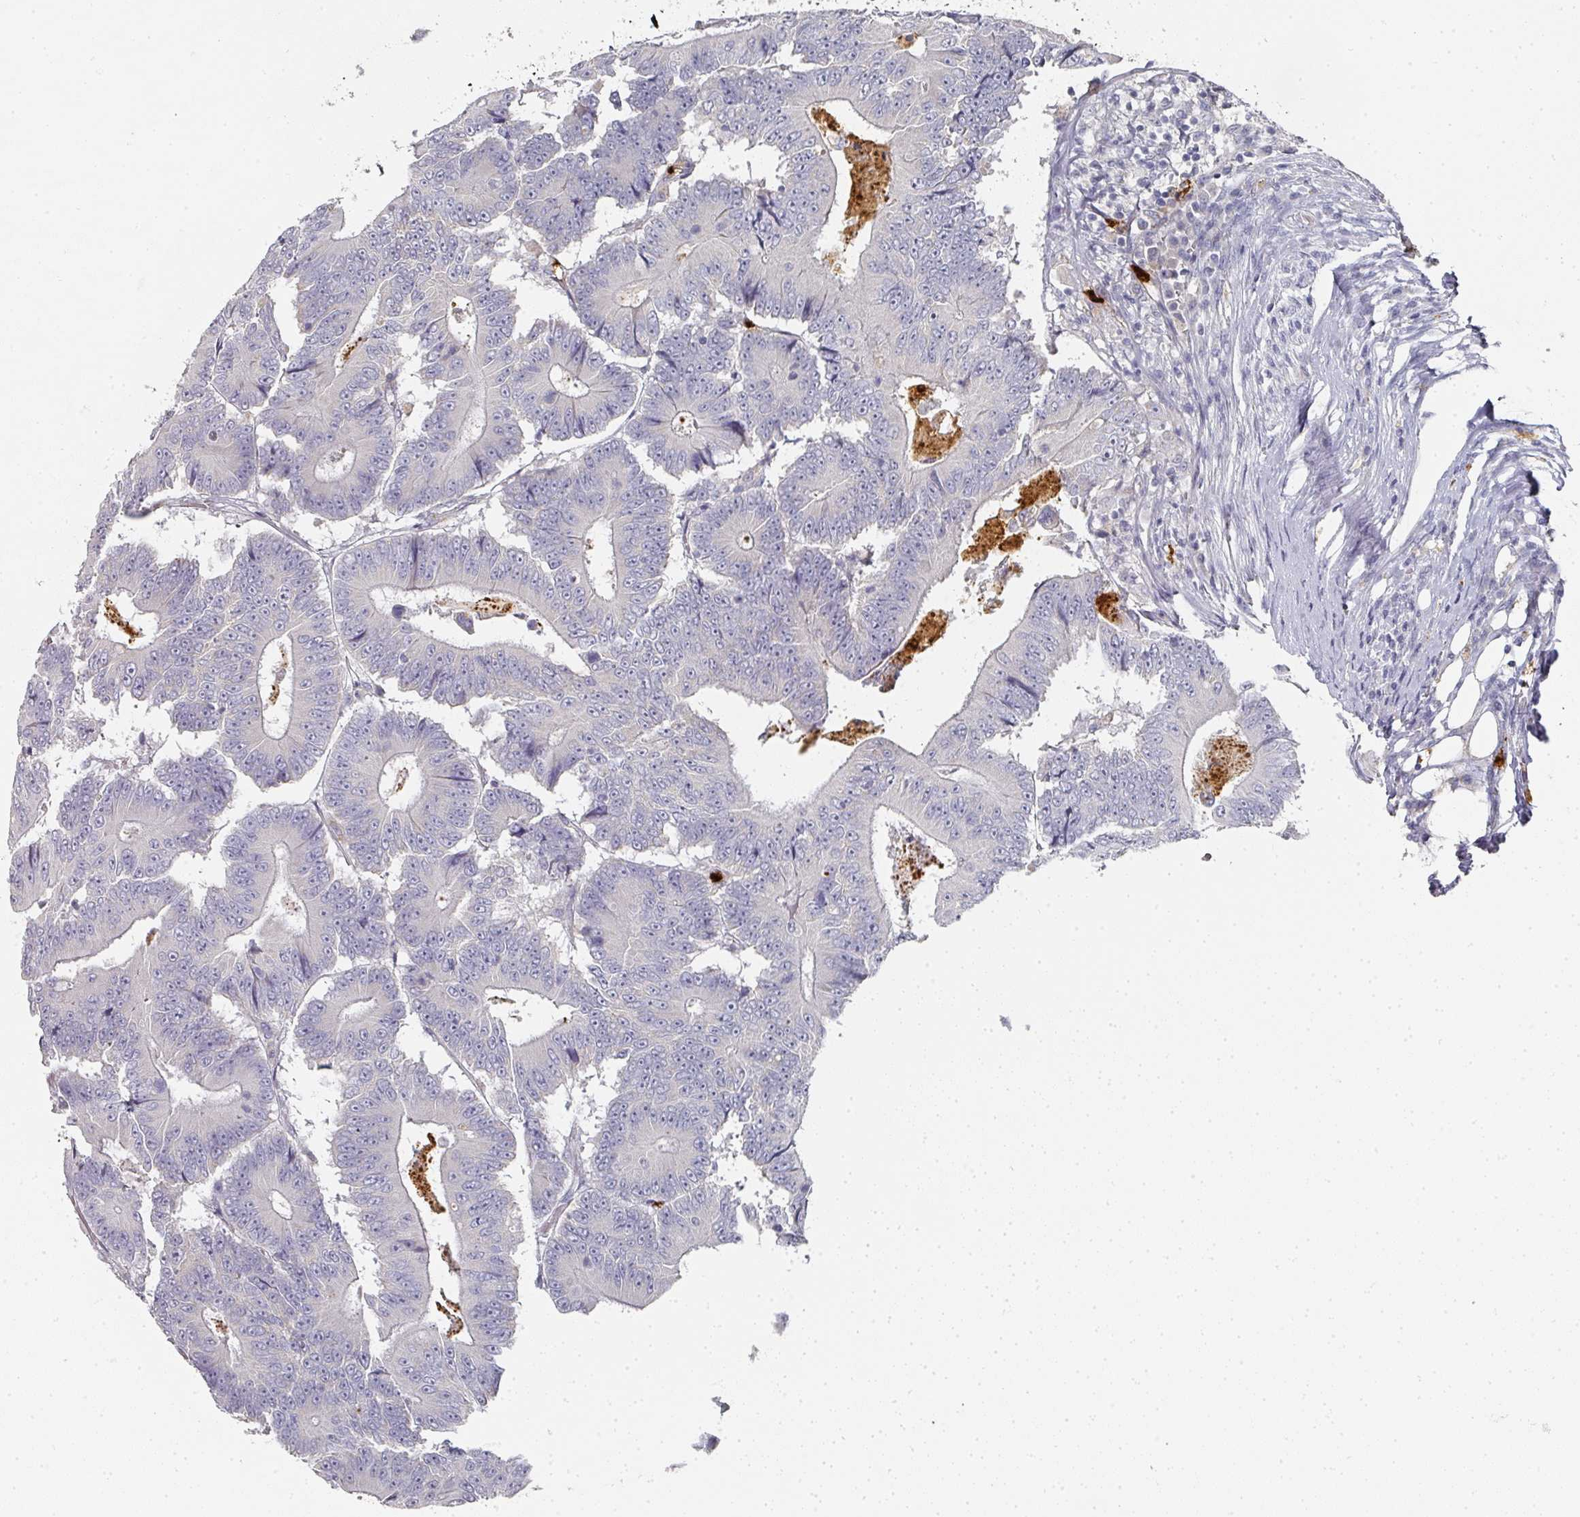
{"staining": {"intensity": "negative", "quantity": "none", "location": "none"}, "tissue": "colorectal cancer", "cell_type": "Tumor cells", "image_type": "cancer", "snomed": [{"axis": "morphology", "description": "Adenocarcinoma, NOS"}, {"axis": "topography", "description": "Colon"}], "caption": "The IHC histopathology image has no significant staining in tumor cells of adenocarcinoma (colorectal) tissue.", "gene": "CAMP", "patient": {"sex": "male", "age": 83}}